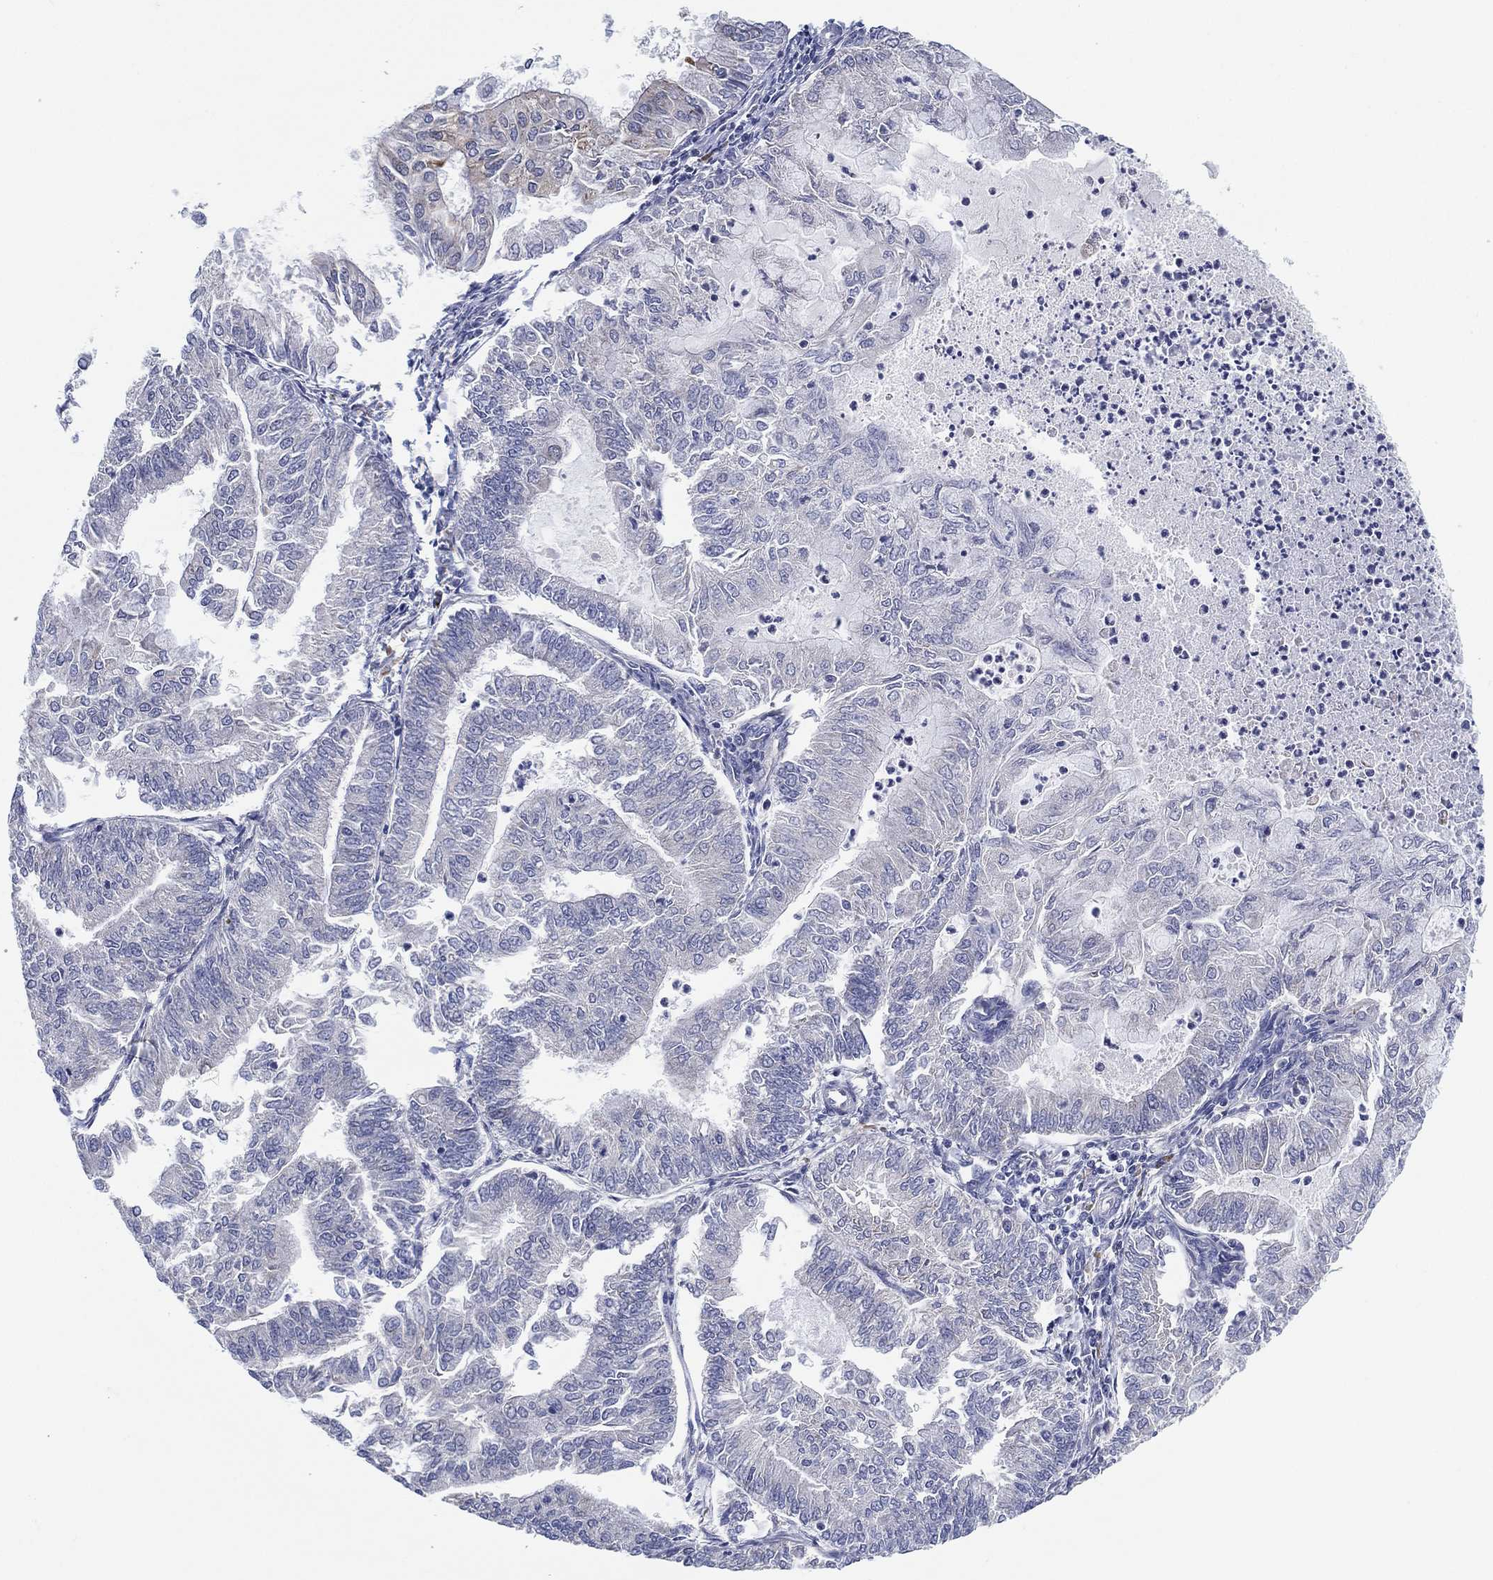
{"staining": {"intensity": "negative", "quantity": "none", "location": "none"}, "tissue": "endometrial cancer", "cell_type": "Tumor cells", "image_type": "cancer", "snomed": [{"axis": "morphology", "description": "Adenocarcinoma, NOS"}, {"axis": "topography", "description": "Endometrium"}], "caption": "An immunohistochemistry (IHC) image of endometrial adenocarcinoma is shown. There is no staining in tumor cells of endometrial adenocarcinoma. (Brightfield microscopy of DAB immunohistochemistry at high magnification).", "gene": "TMEM40", "patient": {"sex": "female", "age": 59}}